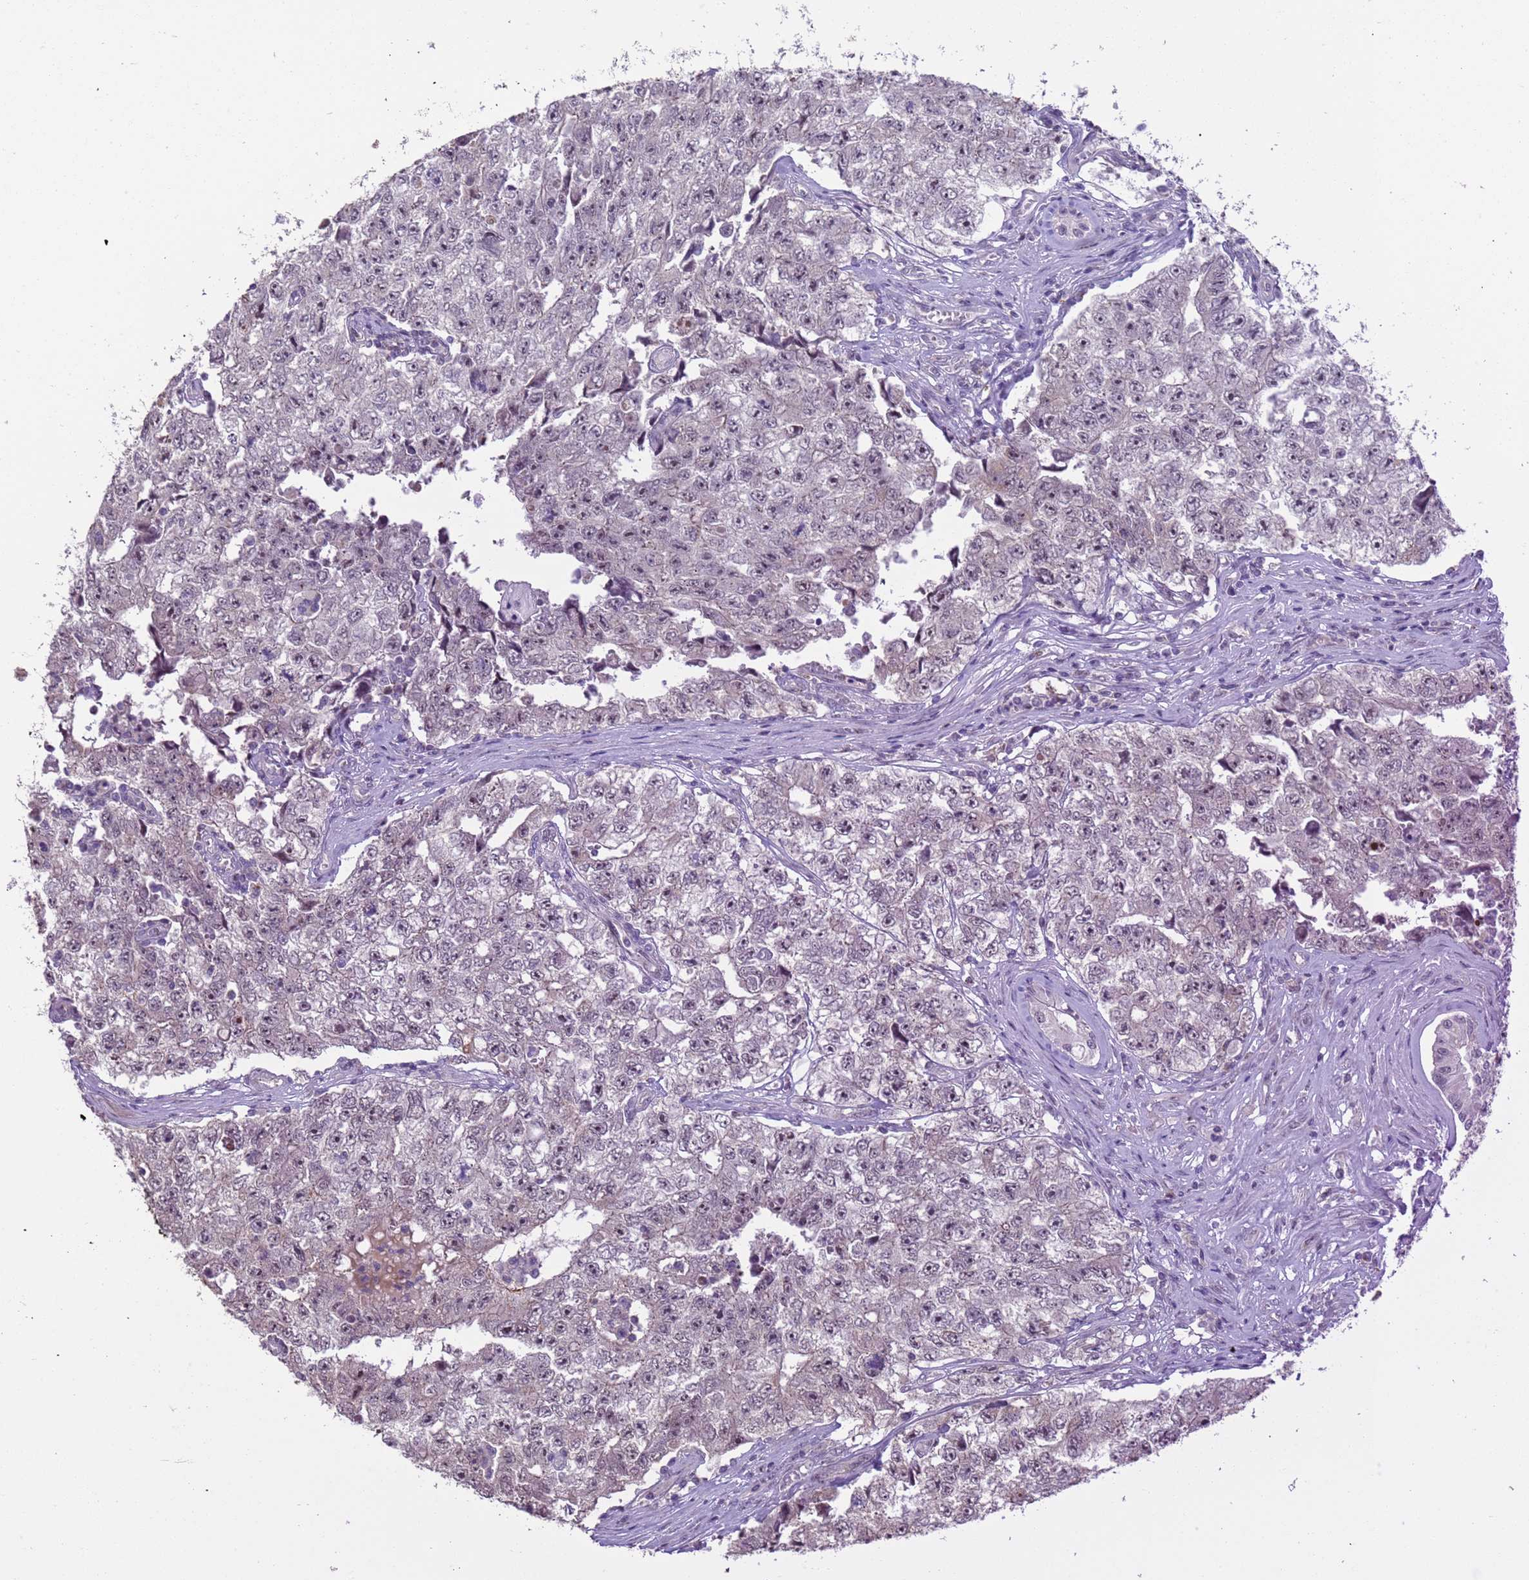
{"staining": {"intensity": "negative", "quantity": "none", "location": "none"}, "tissue": "testis cancer", "cell_type": "Tumor cells", "image_type": "cancer", "snomed": [{"axis": "morphology", "description": "Carcinoma, Embryonal, NOS"}, {"axis": "topography", "description": "Testis"}], "caption": "This is an immunohistochemistry photomicrograph of testis embryonal carcinoma. There is no positivity in tumor cells.", "gene": "VWA3A", "patient": {"sex": "male", "age": 17}}